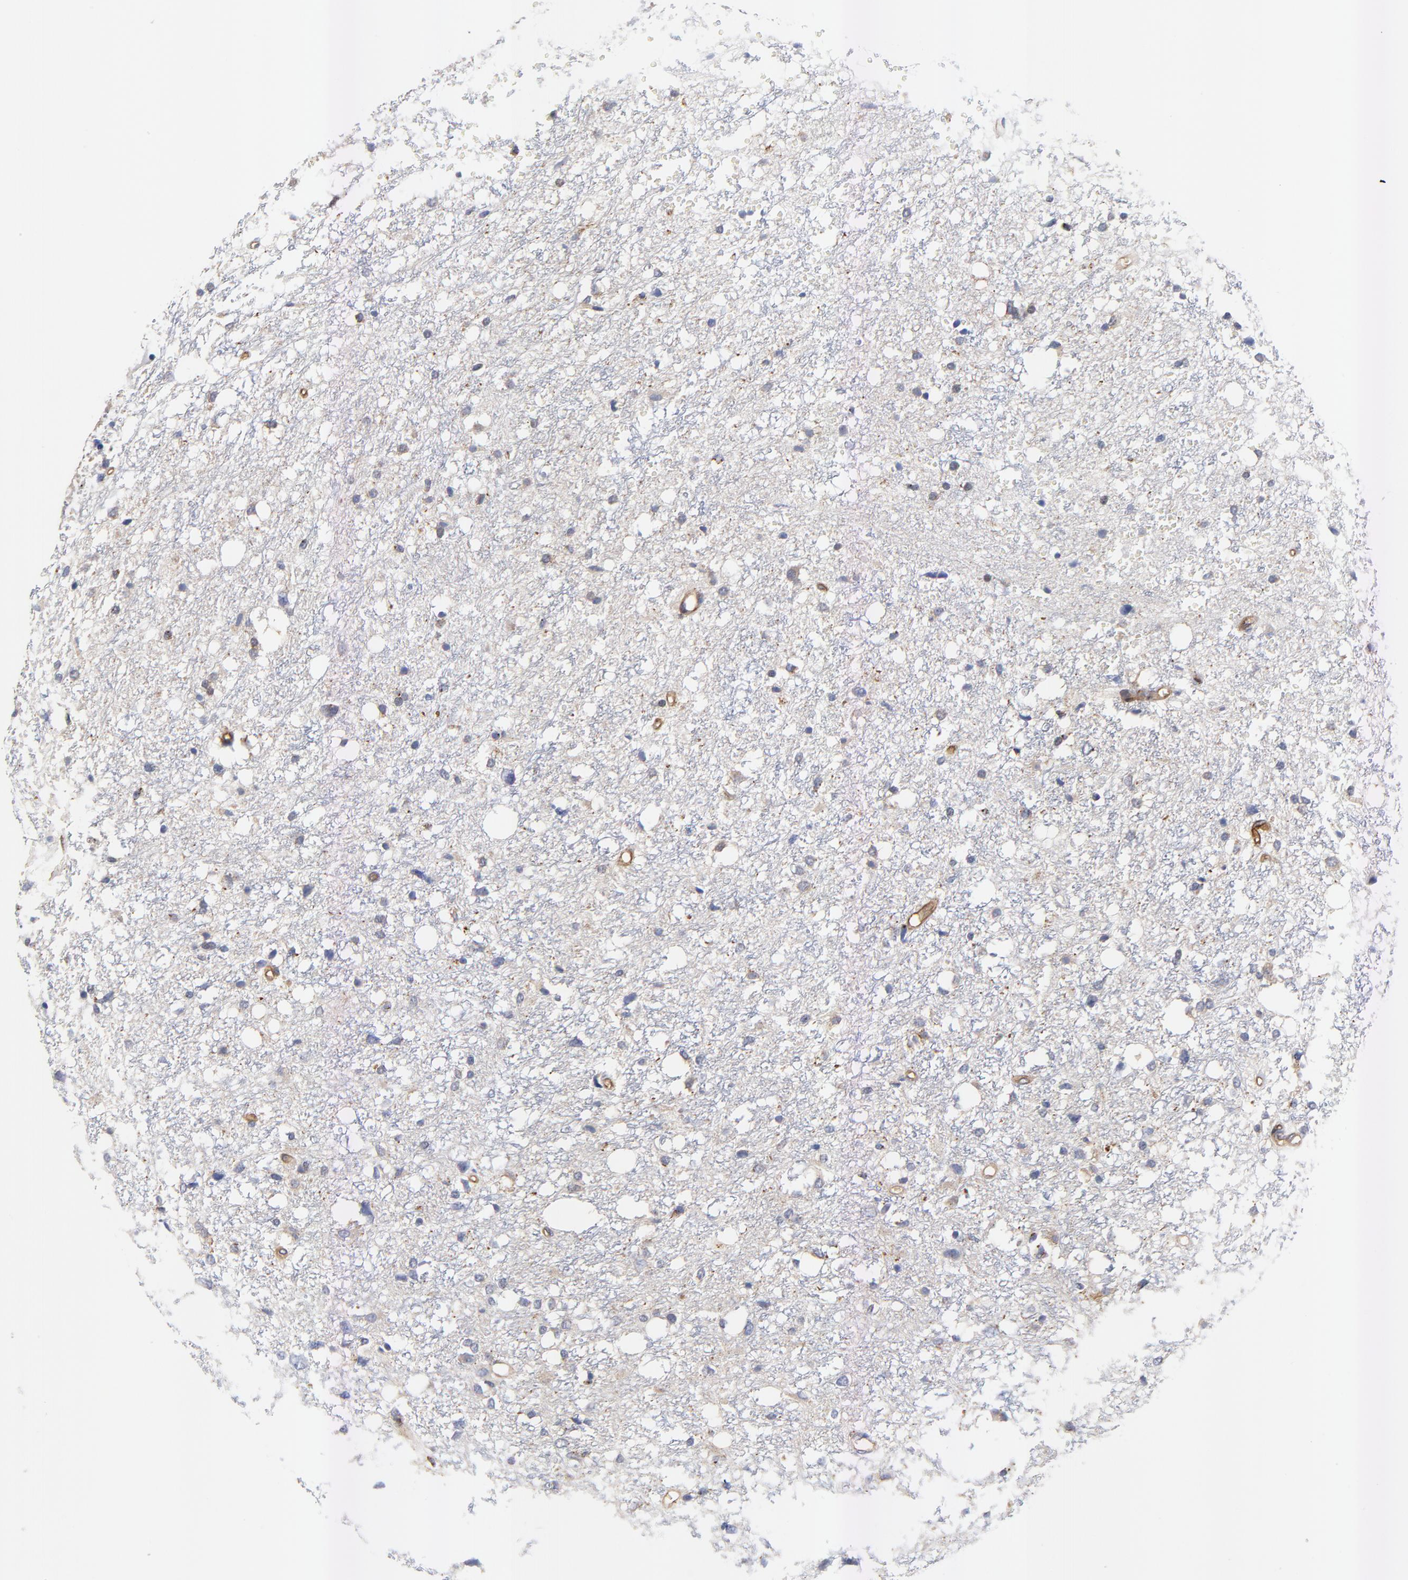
{"staining": {"intensity": "moderate", "quantity": "<25%", "location": "cytoplasmic/membranous"}, "tissue": "glioma", "cell_type": "Tumor cells", "image_type": "cancer", "snomed": [{"axis": "morphology", "description": "Glioma, malignant, High grade"}, {"axis": "topography", "description": "Brain"}], "caption": "Brown immunohistochemical staining in malignant high-grade glioma reveals moderate cytoplasmic/membranous positivity in about <25% of tumor cells.", "gene": "FBXL2", "patient": {"sex": "female", "age": 59}}